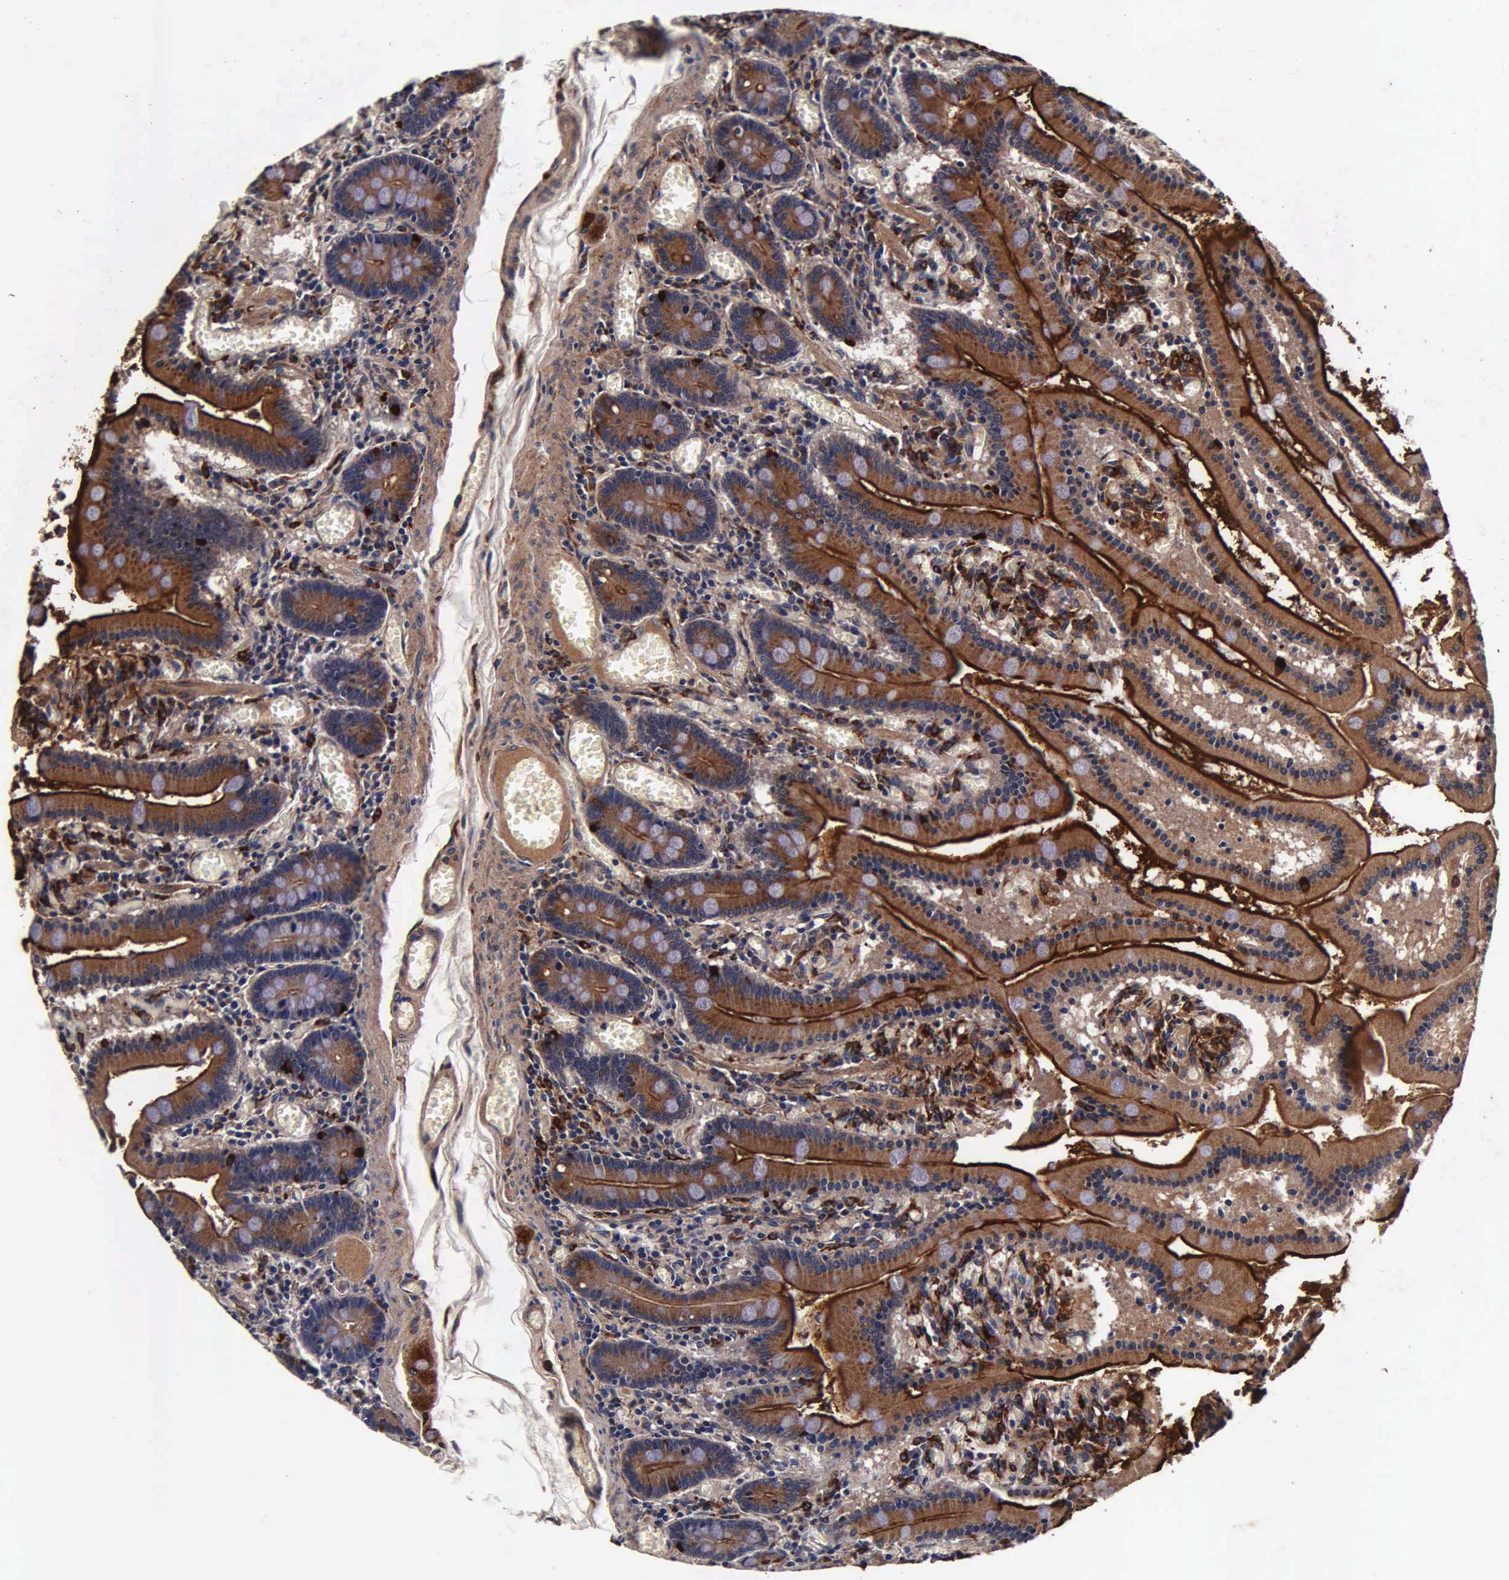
{"staining": {"intensity": "moderate", "quantity": "25%-75%", "location": "cytoplasmic/membranous"}, "tissue": "small intestine", "cell_type": "Glandular cells", "image_type": "normal", "snomed": [{"axis": "morphology", "description": "Normal tissue, NOS"}, {"axis": "topography", "description": "Small intestine"}], "caption": "High-power microscopy captured an immunohistochemistry histopathology image of benign small intestine, revealing moderate cytoplasmic/membranous staining in approximately 25%-75% of glandular cells.", "gene": "CST3", "patient": {"sex": "male", "age": 59}}